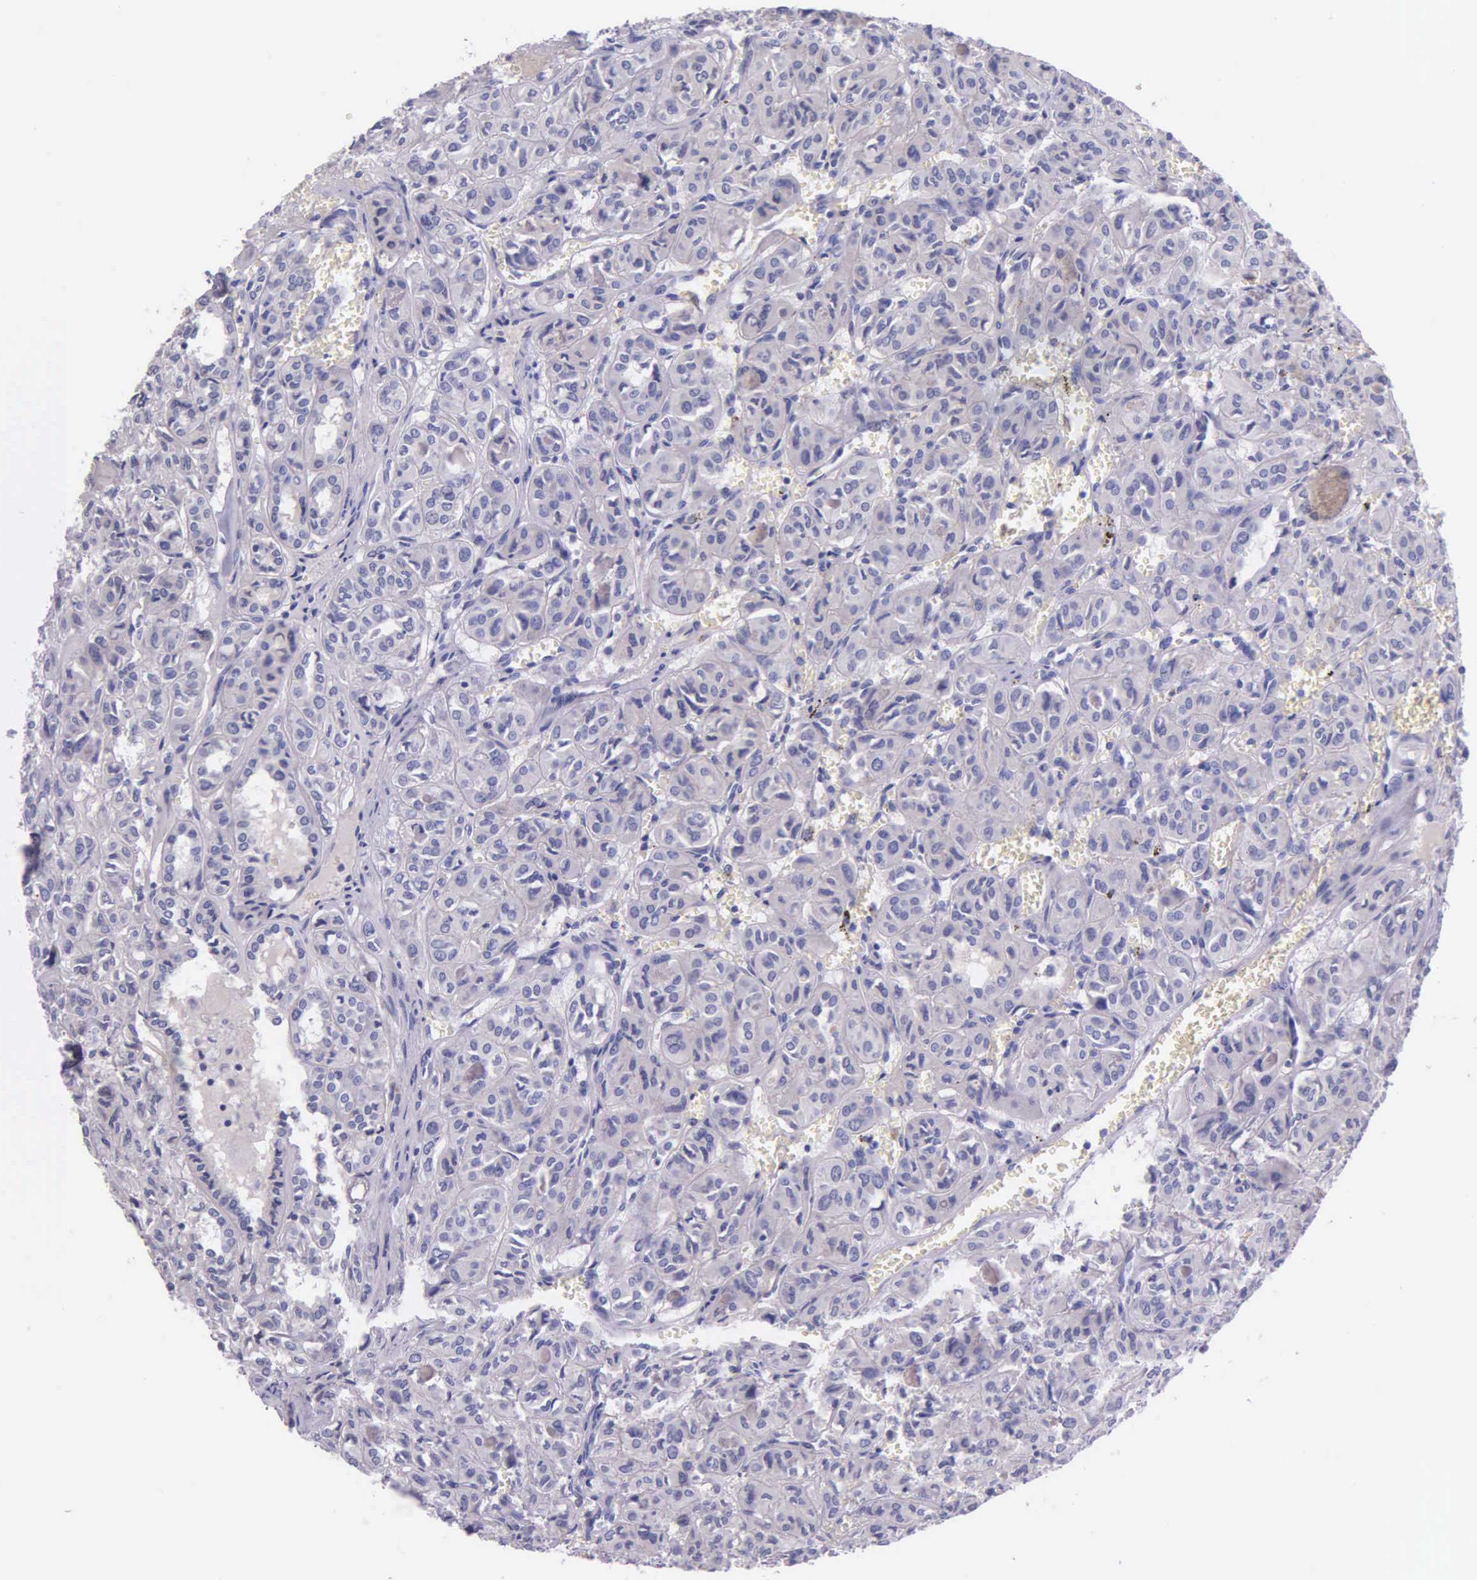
{"staining": {"intensity": "negative", "quantity": "none", "location": "none"}, "tissue": "thyroid cancer", "cell_type": "Tumor cells", "image_type": "cancer", "snomed": [{"axis": "morphology", "description": "Follicular adenoma carcinoma, NOS"}, {"axis": "topography", "description": "Thyroid gland"}], "caption": "Thyroid cancer (follicular adenoma carcinoma) stained for a protein using immunohistochemistry reveals no staining tumor cells.", "gene": "THSD7A", "patient": {"sex": "female", "age": 71}}